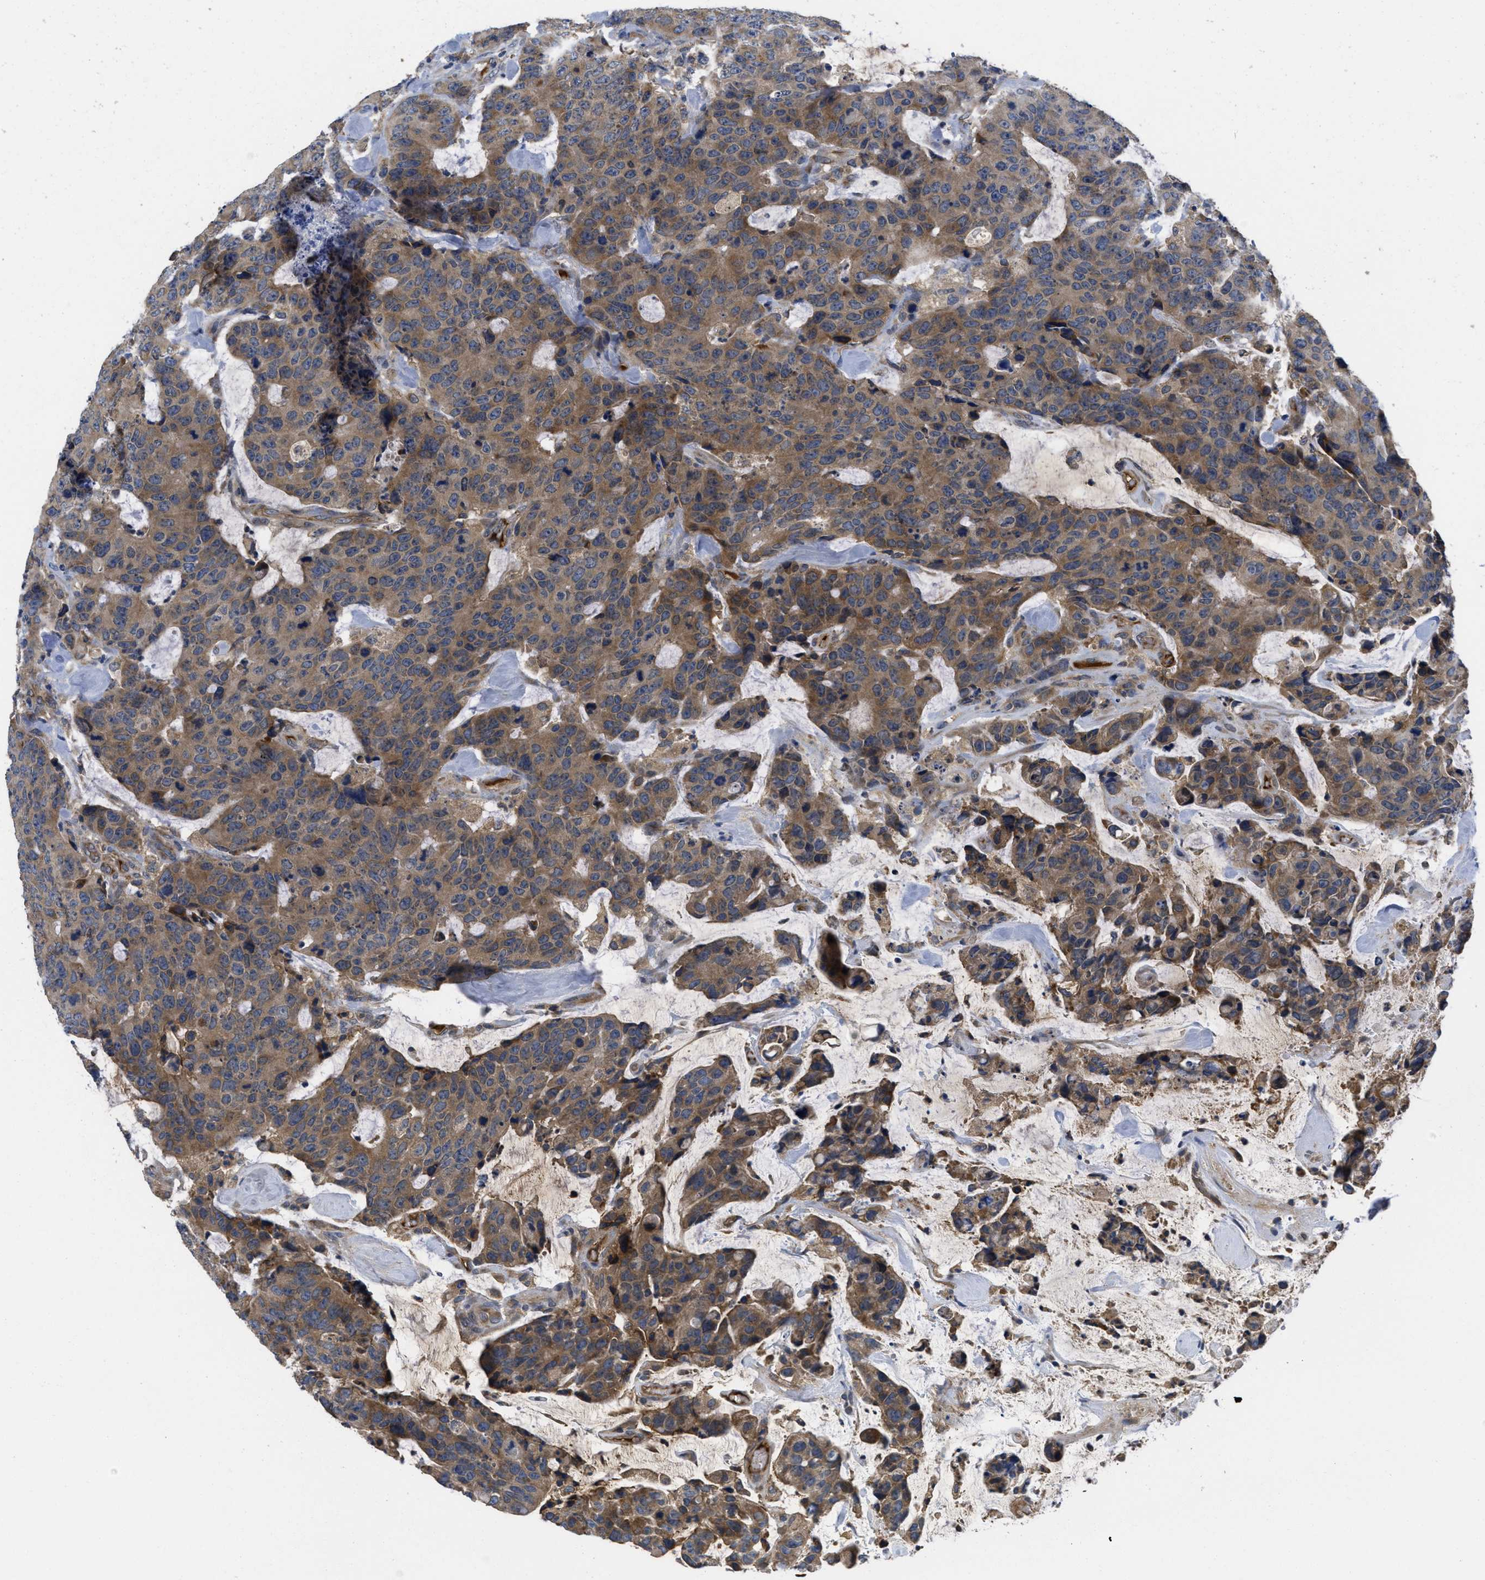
{"staining": {"intensity": "moderate", "quantity": ">75%", "location": "cytoplasmic/membranous"}, "tissue": "colorectal cancer", "cell_type": "Tumor cells", "image_type": "cancer", "snomed": [{"axis": "morphology", "description": "Adenocarcinoma, NOS"}, {"axis": "topography", "description": "Colon"}], "caption": "Colorectal cancer (adenocarcinoma) stained with a brown dye shows moderate cytoplasmic/membranous positive positivity in approximately >75% of tumor cells.", "gene": "GALK1", "patient": {"sex": "female", "age": 86}}